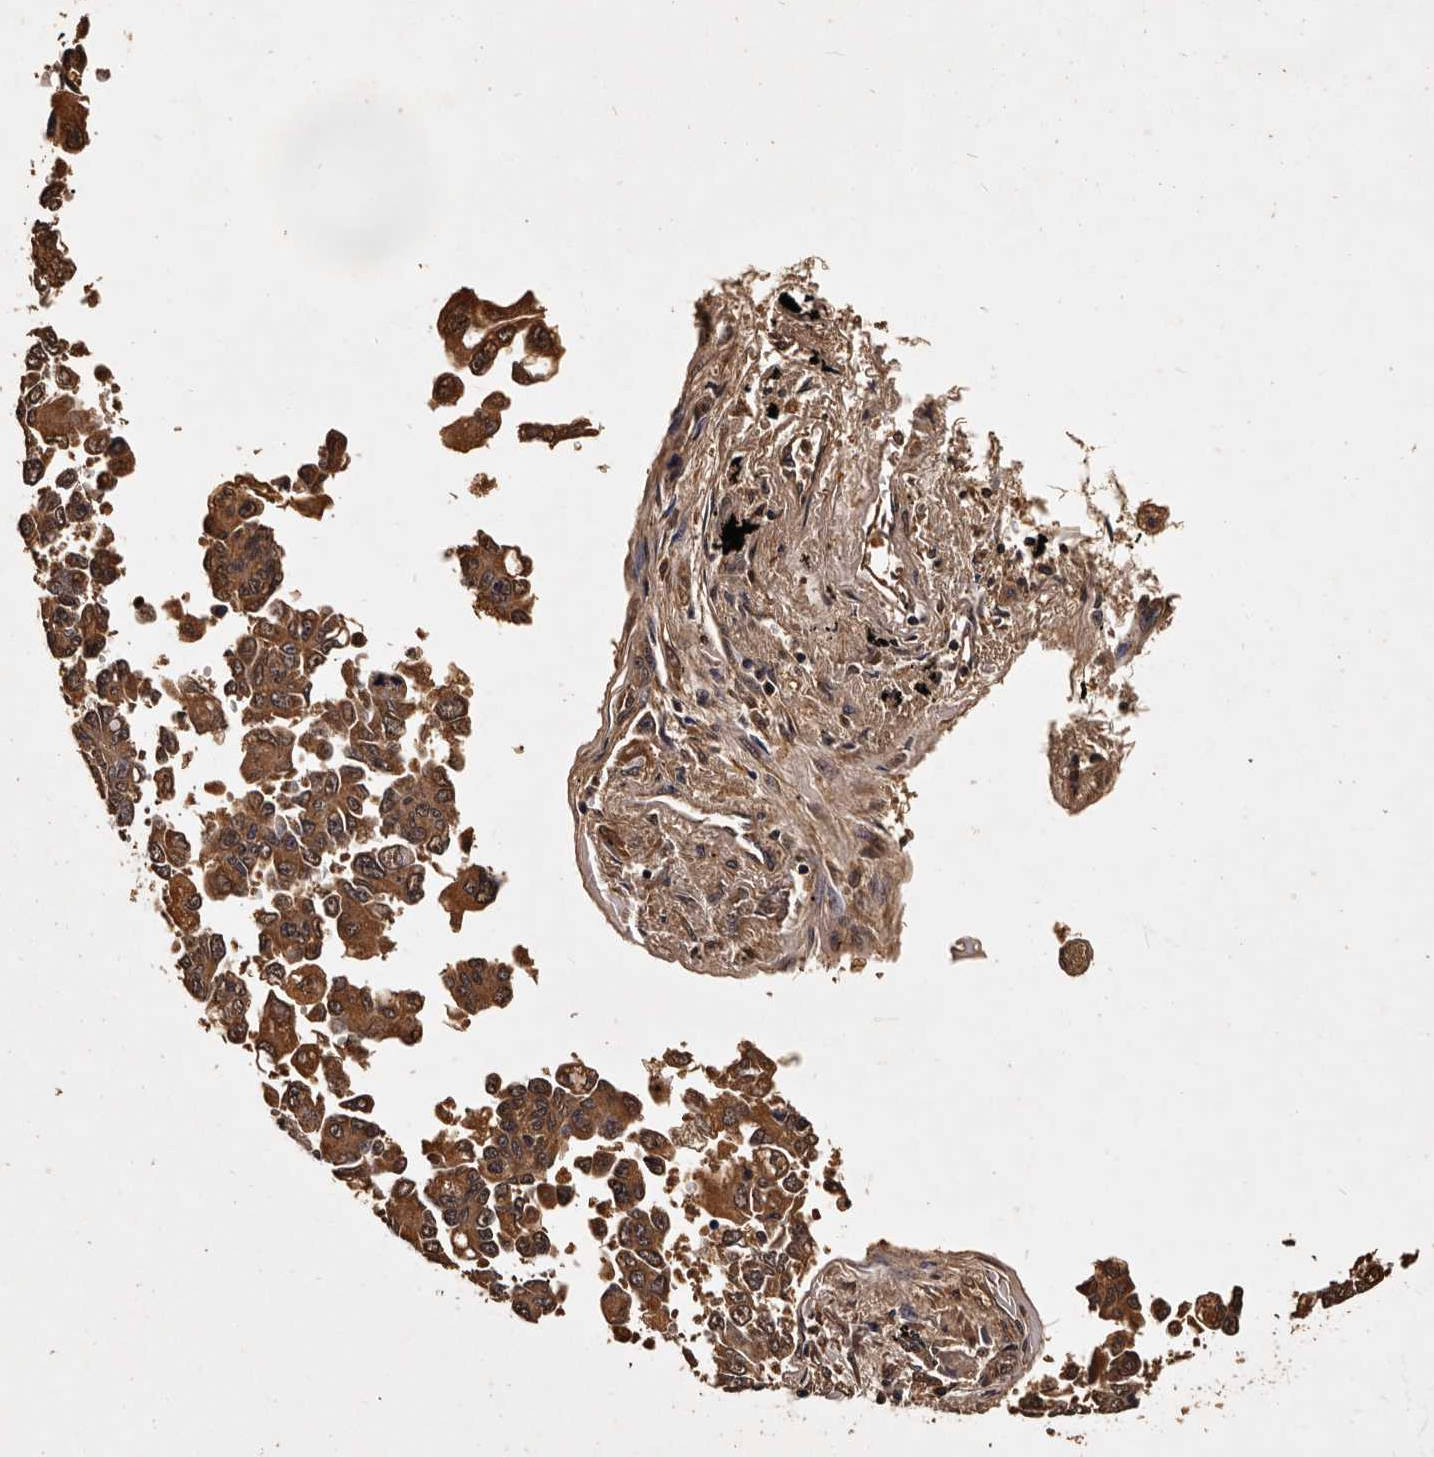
{"staining": {"intensity": "moderate", "quantity": ">75%", "location": "cytoplasmic/membranous,nuclear"}, "tissue": "lung cancer", "cell_type": "Tumor cells", "image_type": "cancer", "snomed": [{"axis": "morphology", "description": "Adenocarcinoma, NOS"}, {"axis": "topography", "description": "Lung"}], "caption": "Immunohistochemistry (DAB (3,3'-diaminobenzidine)) staining of lung cancer shows moderate cytoplasmic/membranous and nuclear protein positivity in about >75% of tumor cells.", "gene": "PARS2", "patient": {"sex": "female", "age": 67}}